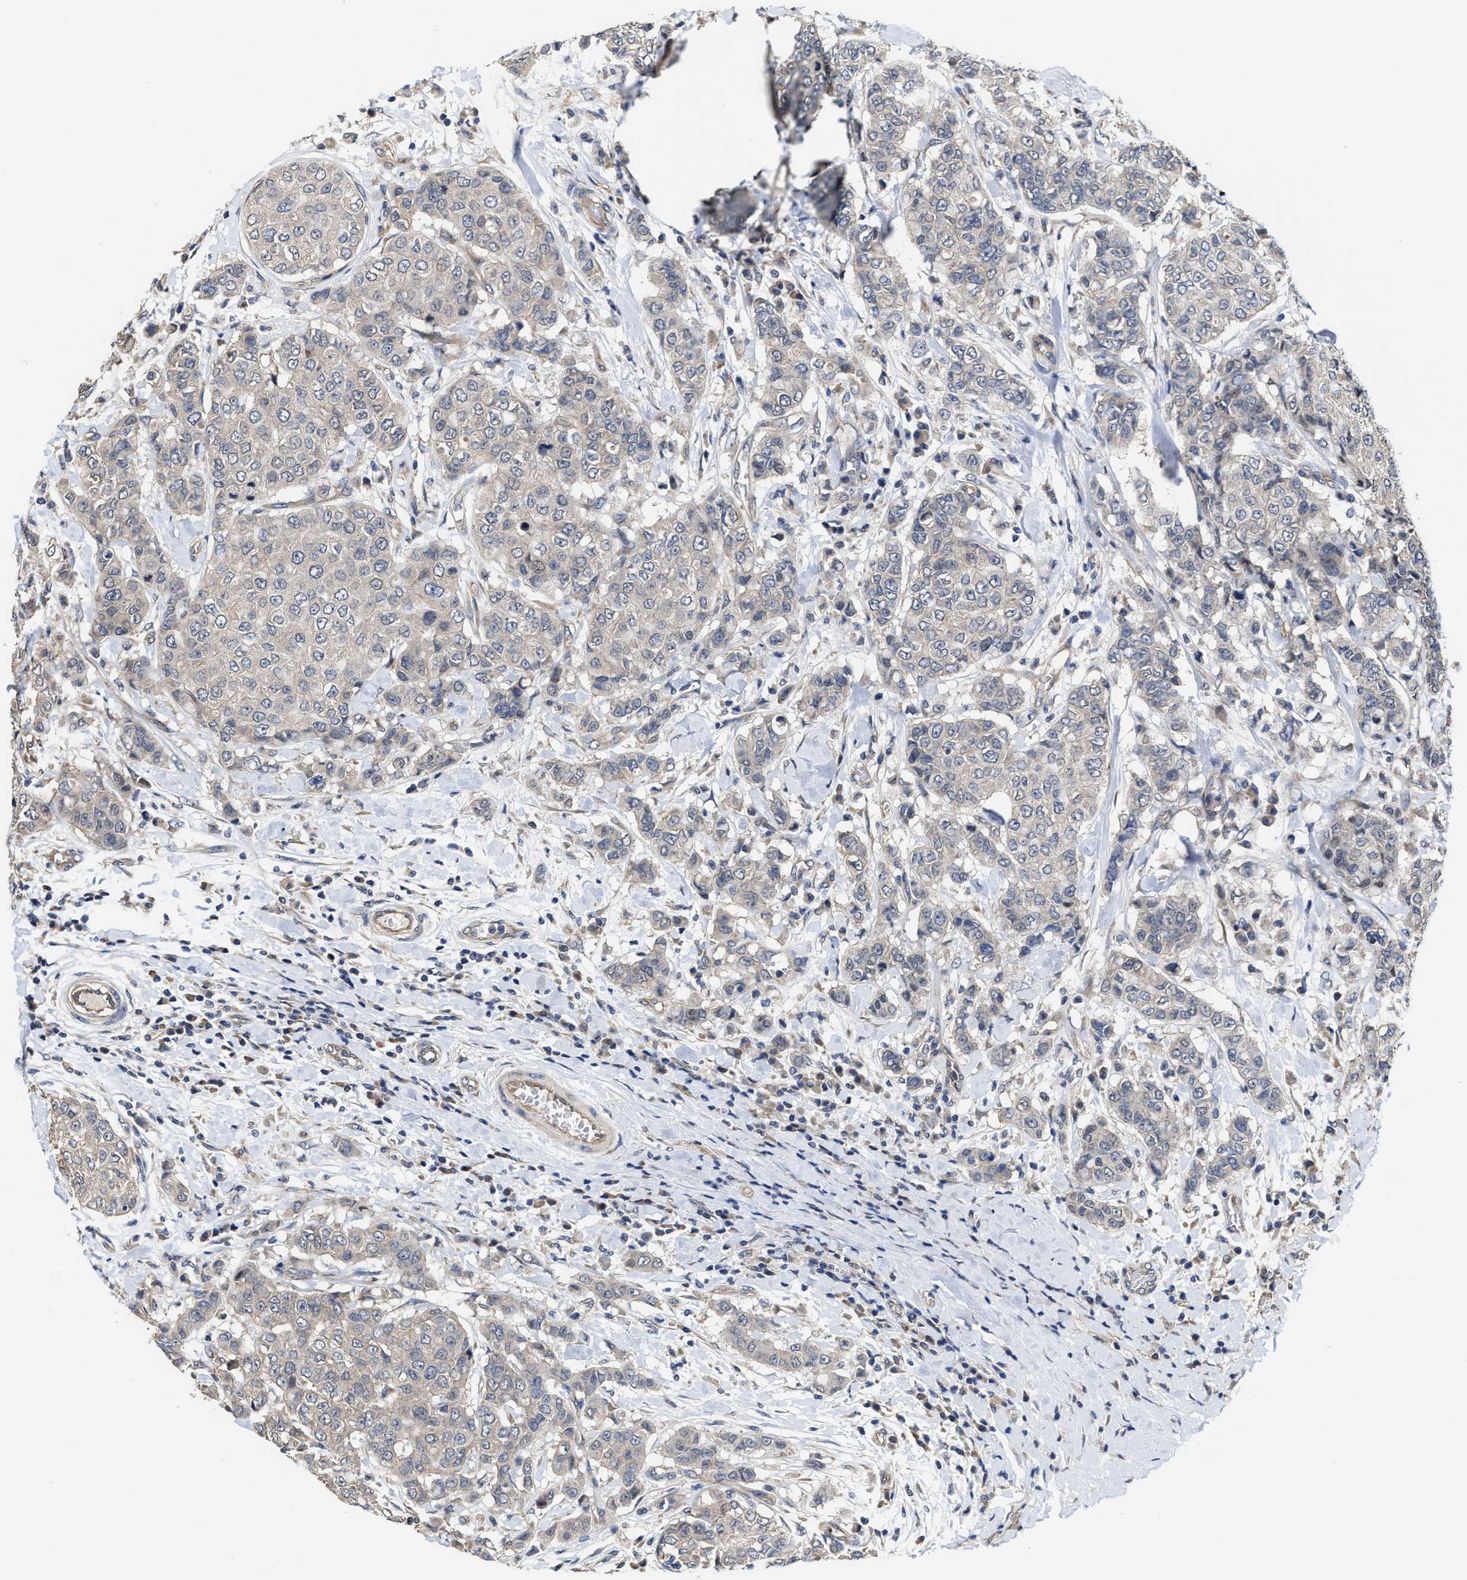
{"staining": {"intensity": "negative", "quantity": "none", "location": "none"}, "tissue": "breast cancer", "cell_type": "Tumor cells", "image_type": "cancer", "snomed": [{"axis": "morphology", "description": "Duct carcinoma"}, {"axis": "topography", "description": "Breast"}], "caption": "Immunohistochemistry (IHC) photomicrograph of infiltrating ductal carcinoma (breast) stained for a protein (brown), which demonstrates no staining in tumor cells.", "gene": "TRAF6", "patient": {"sex": "female", "age": 27}}